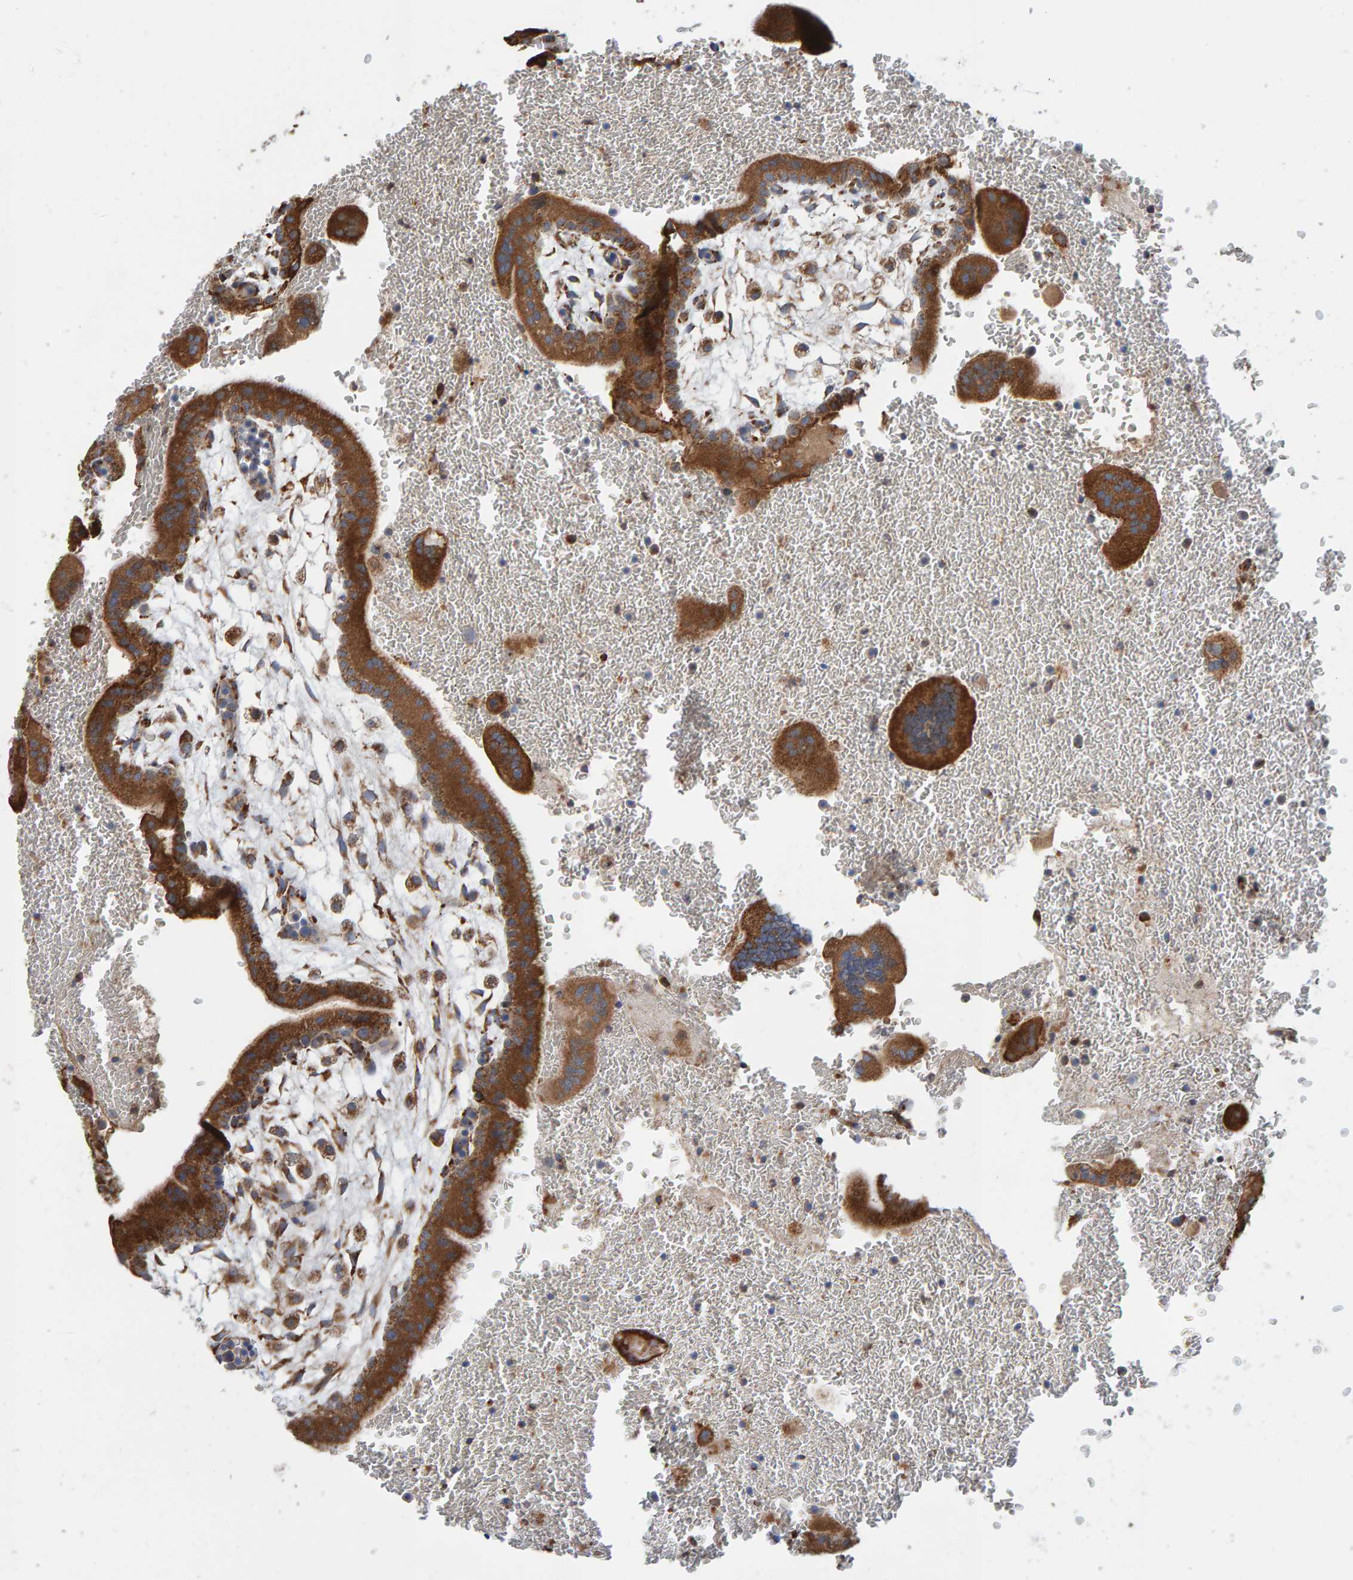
{"staining": {"intensity": "moderate", "quantity": ">75%", "location": "cytoplasmic/membranous"}, "tissue": "placenta", "cell_type": "Decidual cells", "image_type": "normal", "snomed": [{"axis": "morphology", "description": "Normal tissue, NOS"}, {"axis": "topography", "description": "Placenta"}], "caption": "Protein expression analysis of normal placenta exhibits moderate cytoplasmic/membranous staining in about >75% of decidual cells.", "gene": "MRPL45", "patient": {"sex": "female", "age": 35}}